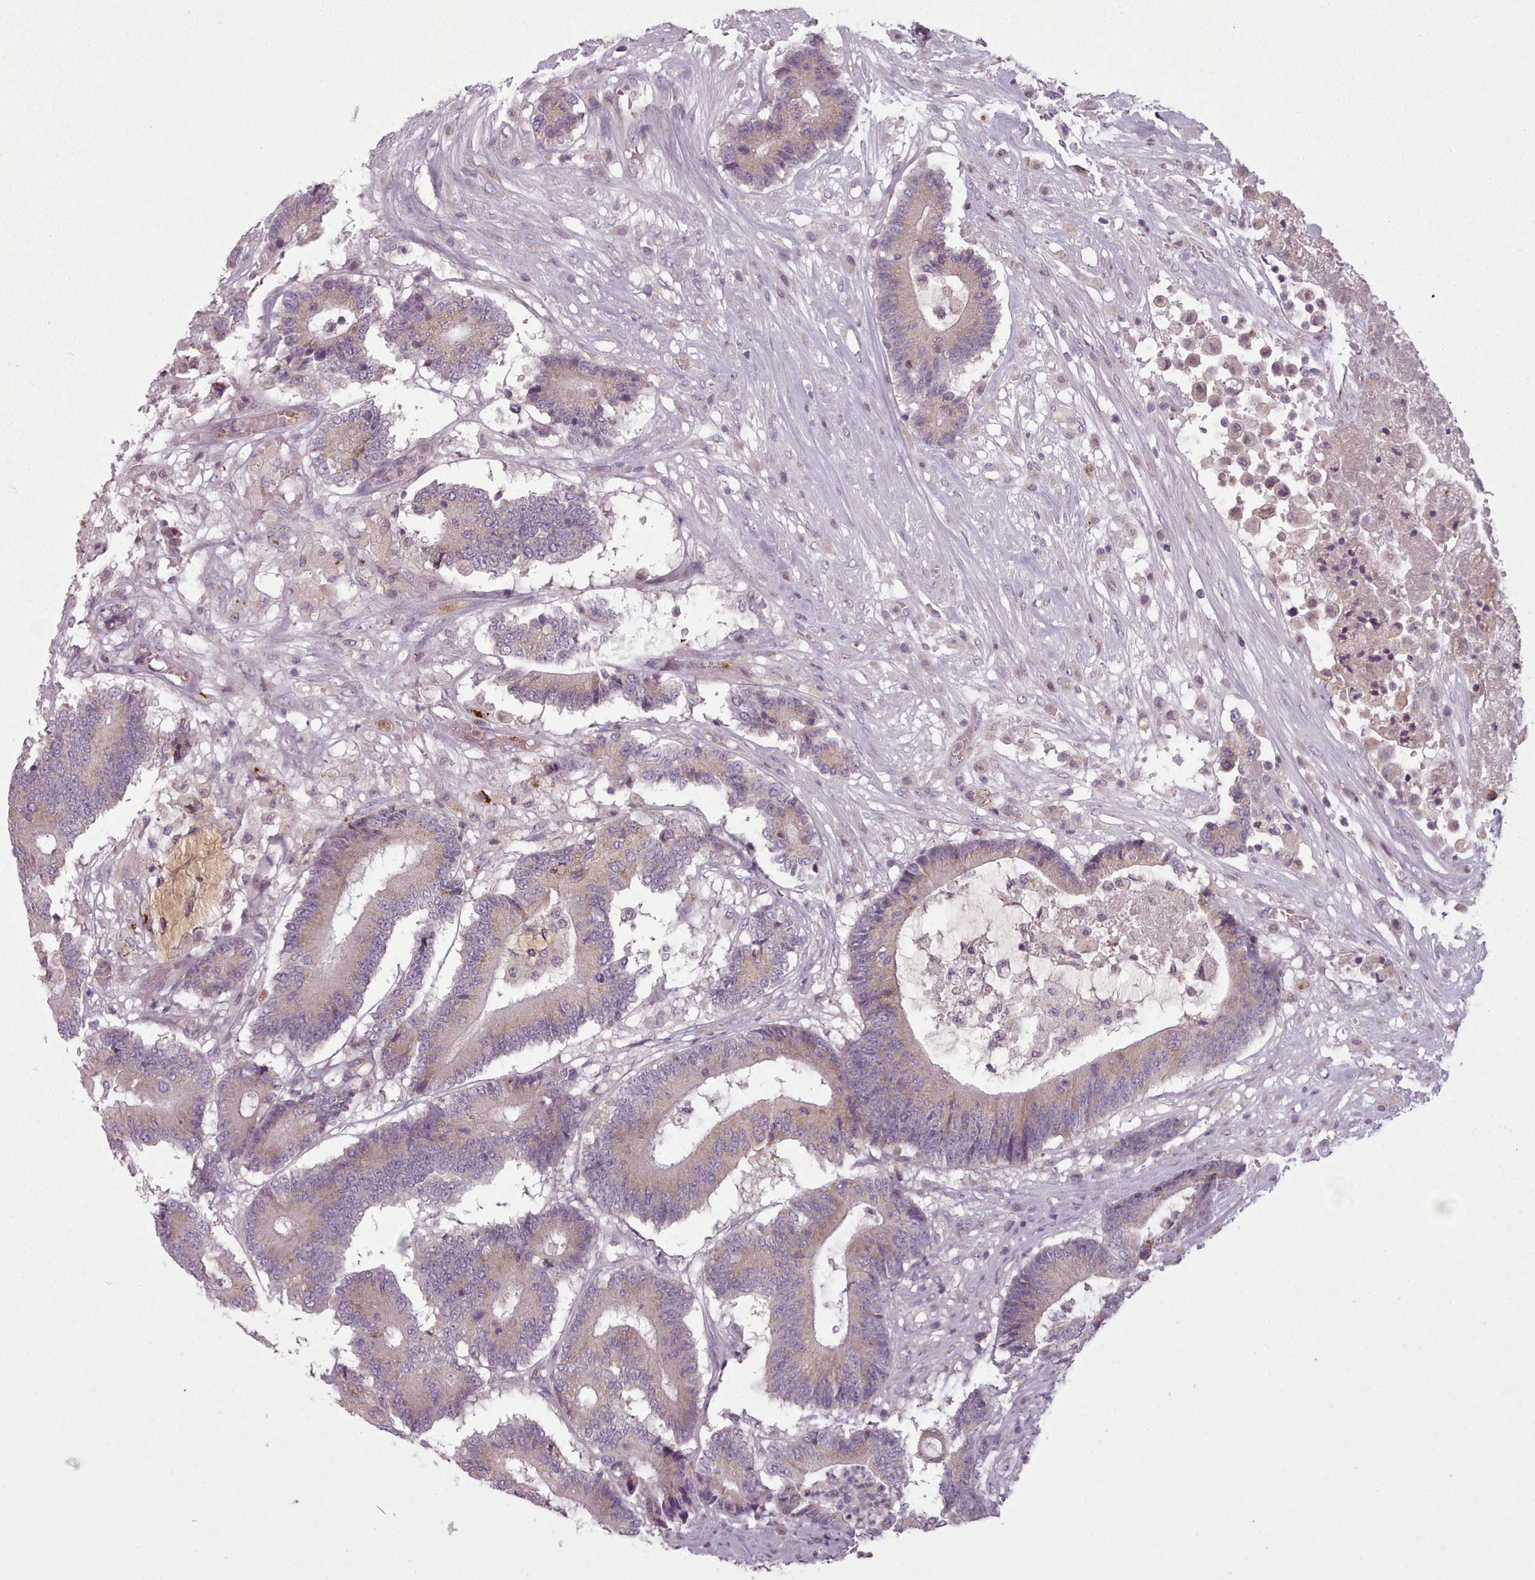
{"staining": {"intensity": "weak", "quantity": "<25%", "location": "cytoplasmic/membranous"}, "tissue": "colorectal cancer", "cell_type": "Tumor cells", "image_type": "cancer", "snomed": [{"axis": "morphology", "description": "Adenocarcinoma, NOS"}, {"axis": "topography", "description": "Colon"}], "caption": "Tumor cells show no significant expression in colorectal adenocarcinoma. (DAB (3,3'-diaminobenzidine) immunohistochemistry, high magnification).", "gene": "LAPTM5", "patient": {"sex": "female", "age": 84}}